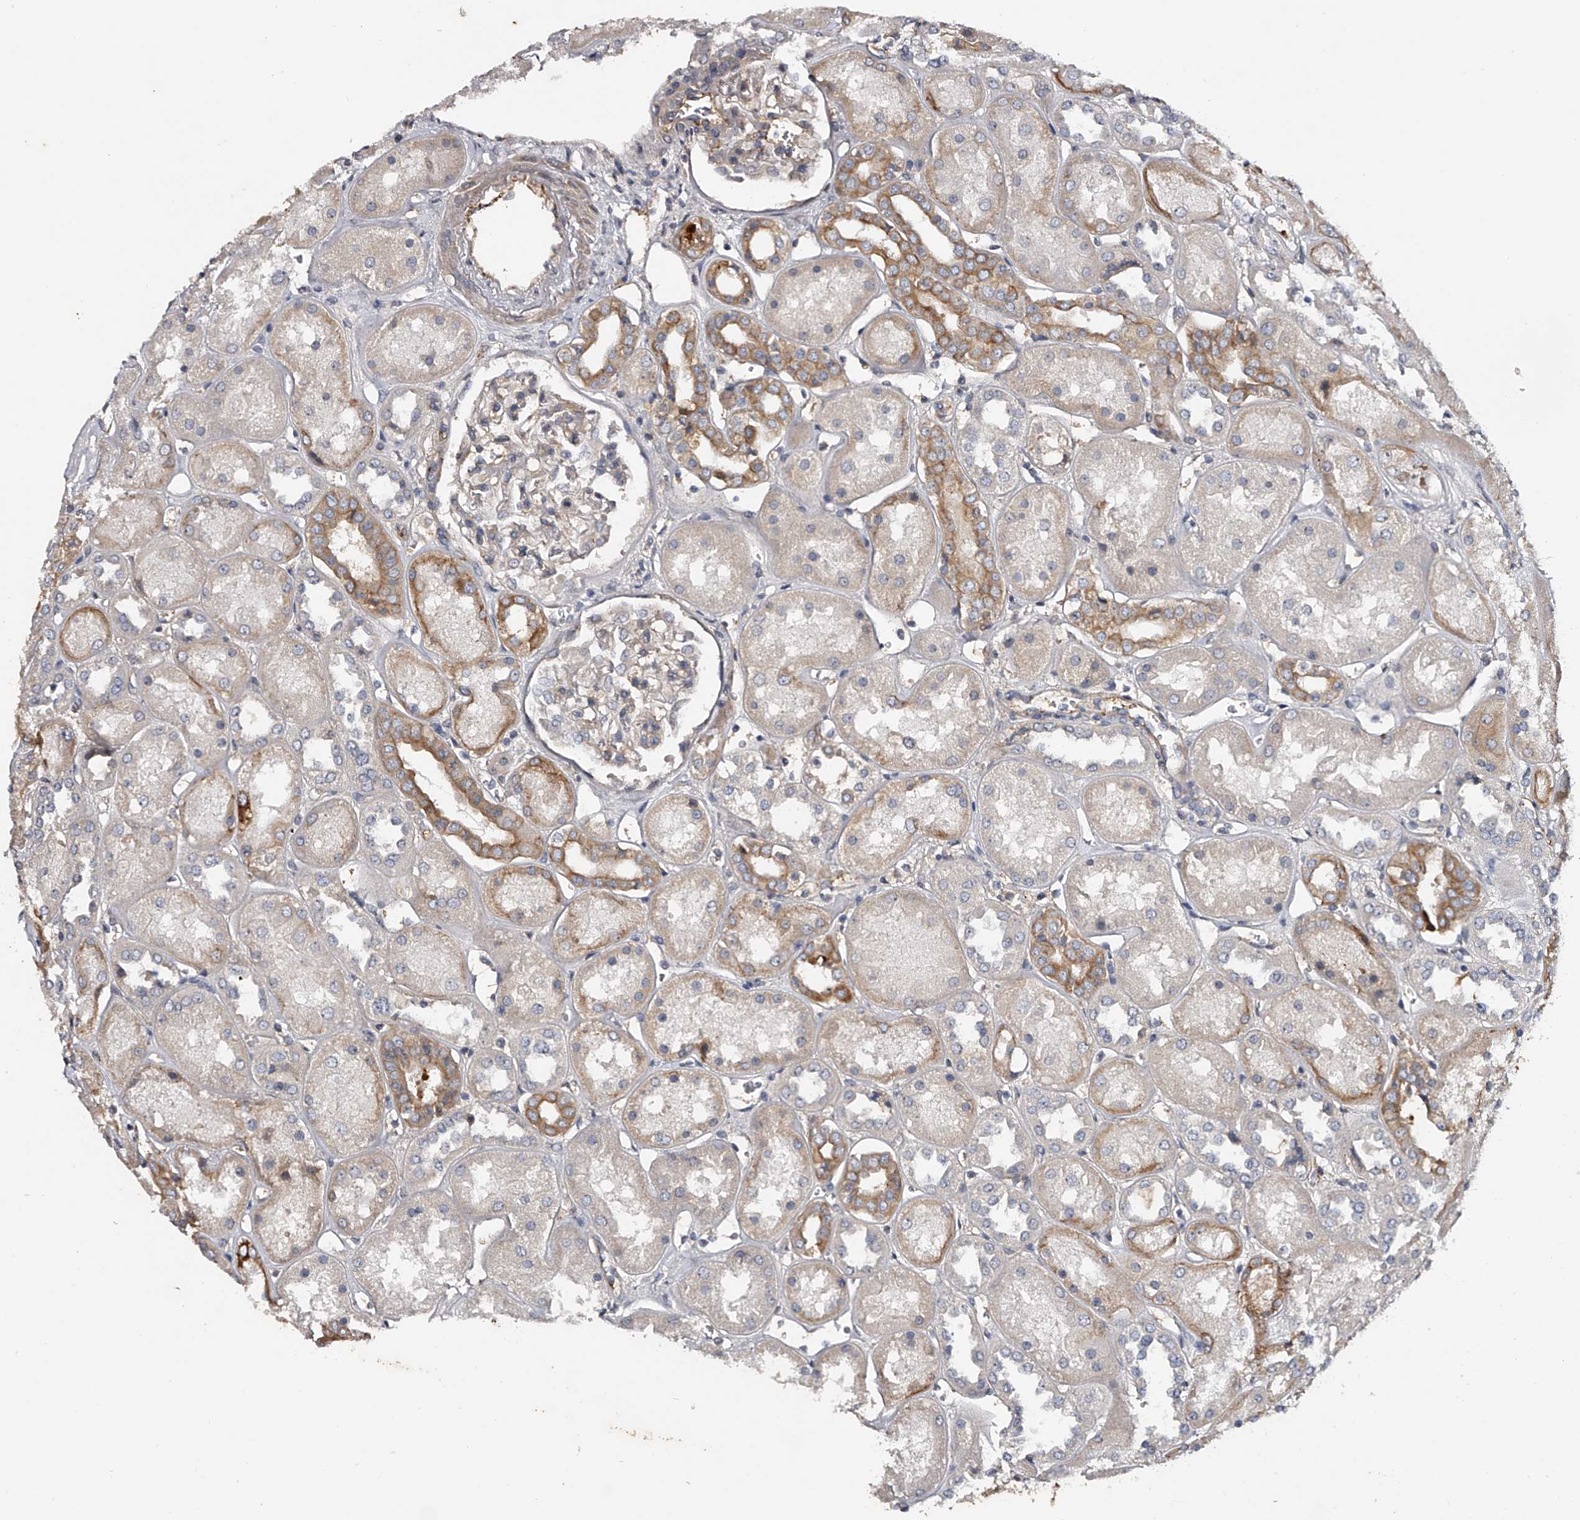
{"staining": {"intensity": "weak", "quantity": "<25%", "location": "cytoplasmic/membranous"}, "tissue": "kidney", "cell_type": "Cells in glomeruli", "image_type": "normal", "snomed": [{"axis": "morphology", "description": "Normal tissue, NOS"}, {"axis": "topography", "description": "Kidney"}], "caption": "Immunohistochemical staining of benign kidney reveals no significant staining in cells in glomeruli.", "gene": "MDN1", "patient": {"sex": "male", "age": 70}}